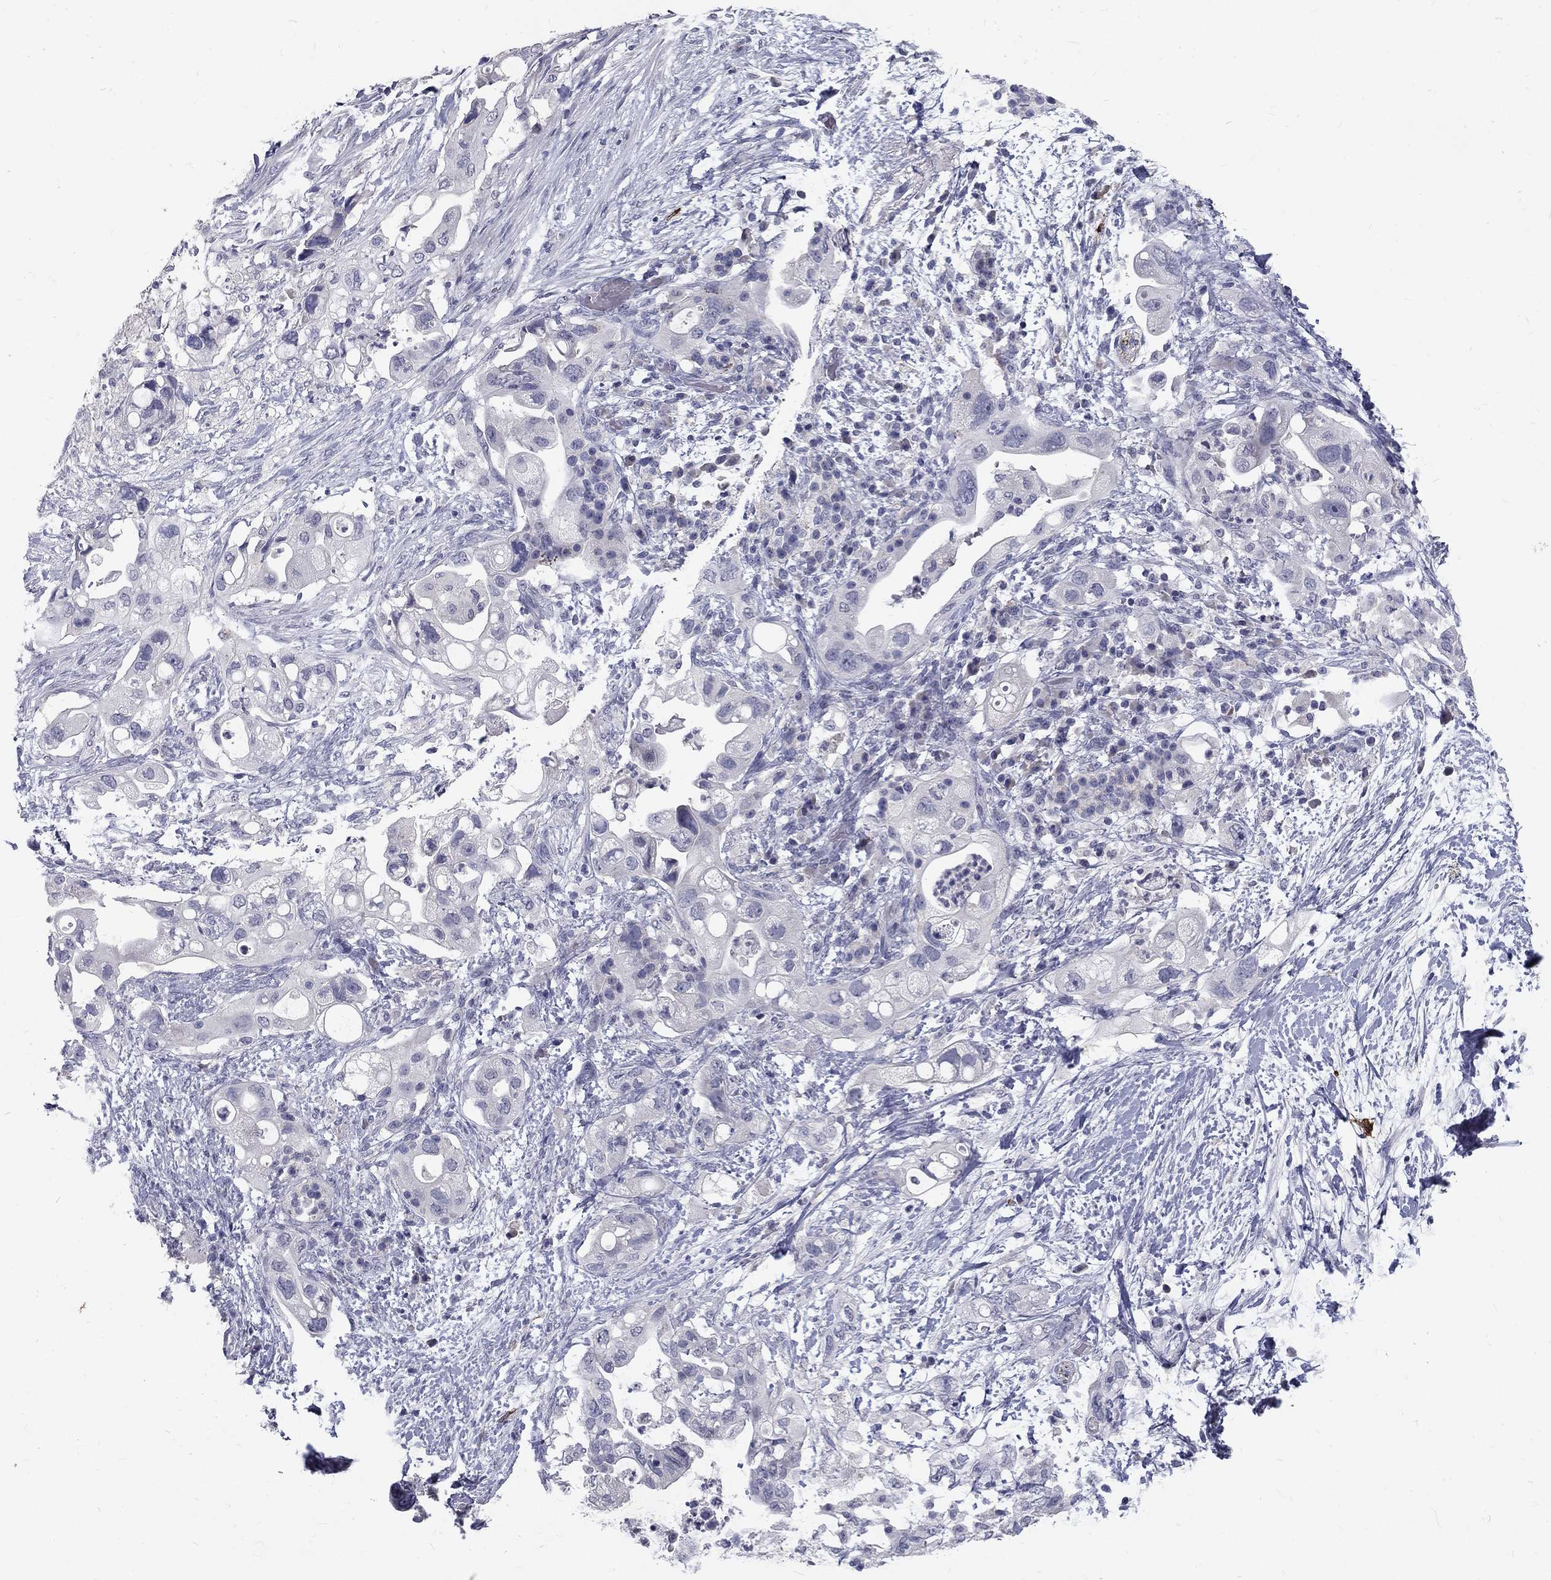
{"staining": {"intensity": "negative", "quantity": "none", "location": "none"}, "tissue": "pancreatic cancer", "cell_type": "Tumor cells", "image_type": "cancer", "snomed": [{"axis": "morphology", "description": "Adenocarcinoma, NOS"}, {"axis": "topography", "description": "Pancreas"}], "caption": "Image shows no protein expression in tumor cells of pancreatic cancer tissue. The staining is performed using DAB (3,3'-diaminobenzidine) brown chromogen with nuclei counter-stained in using hematoxylin.", "gene": "NOS1", "patient": {"sex": "female", "age": 72}}